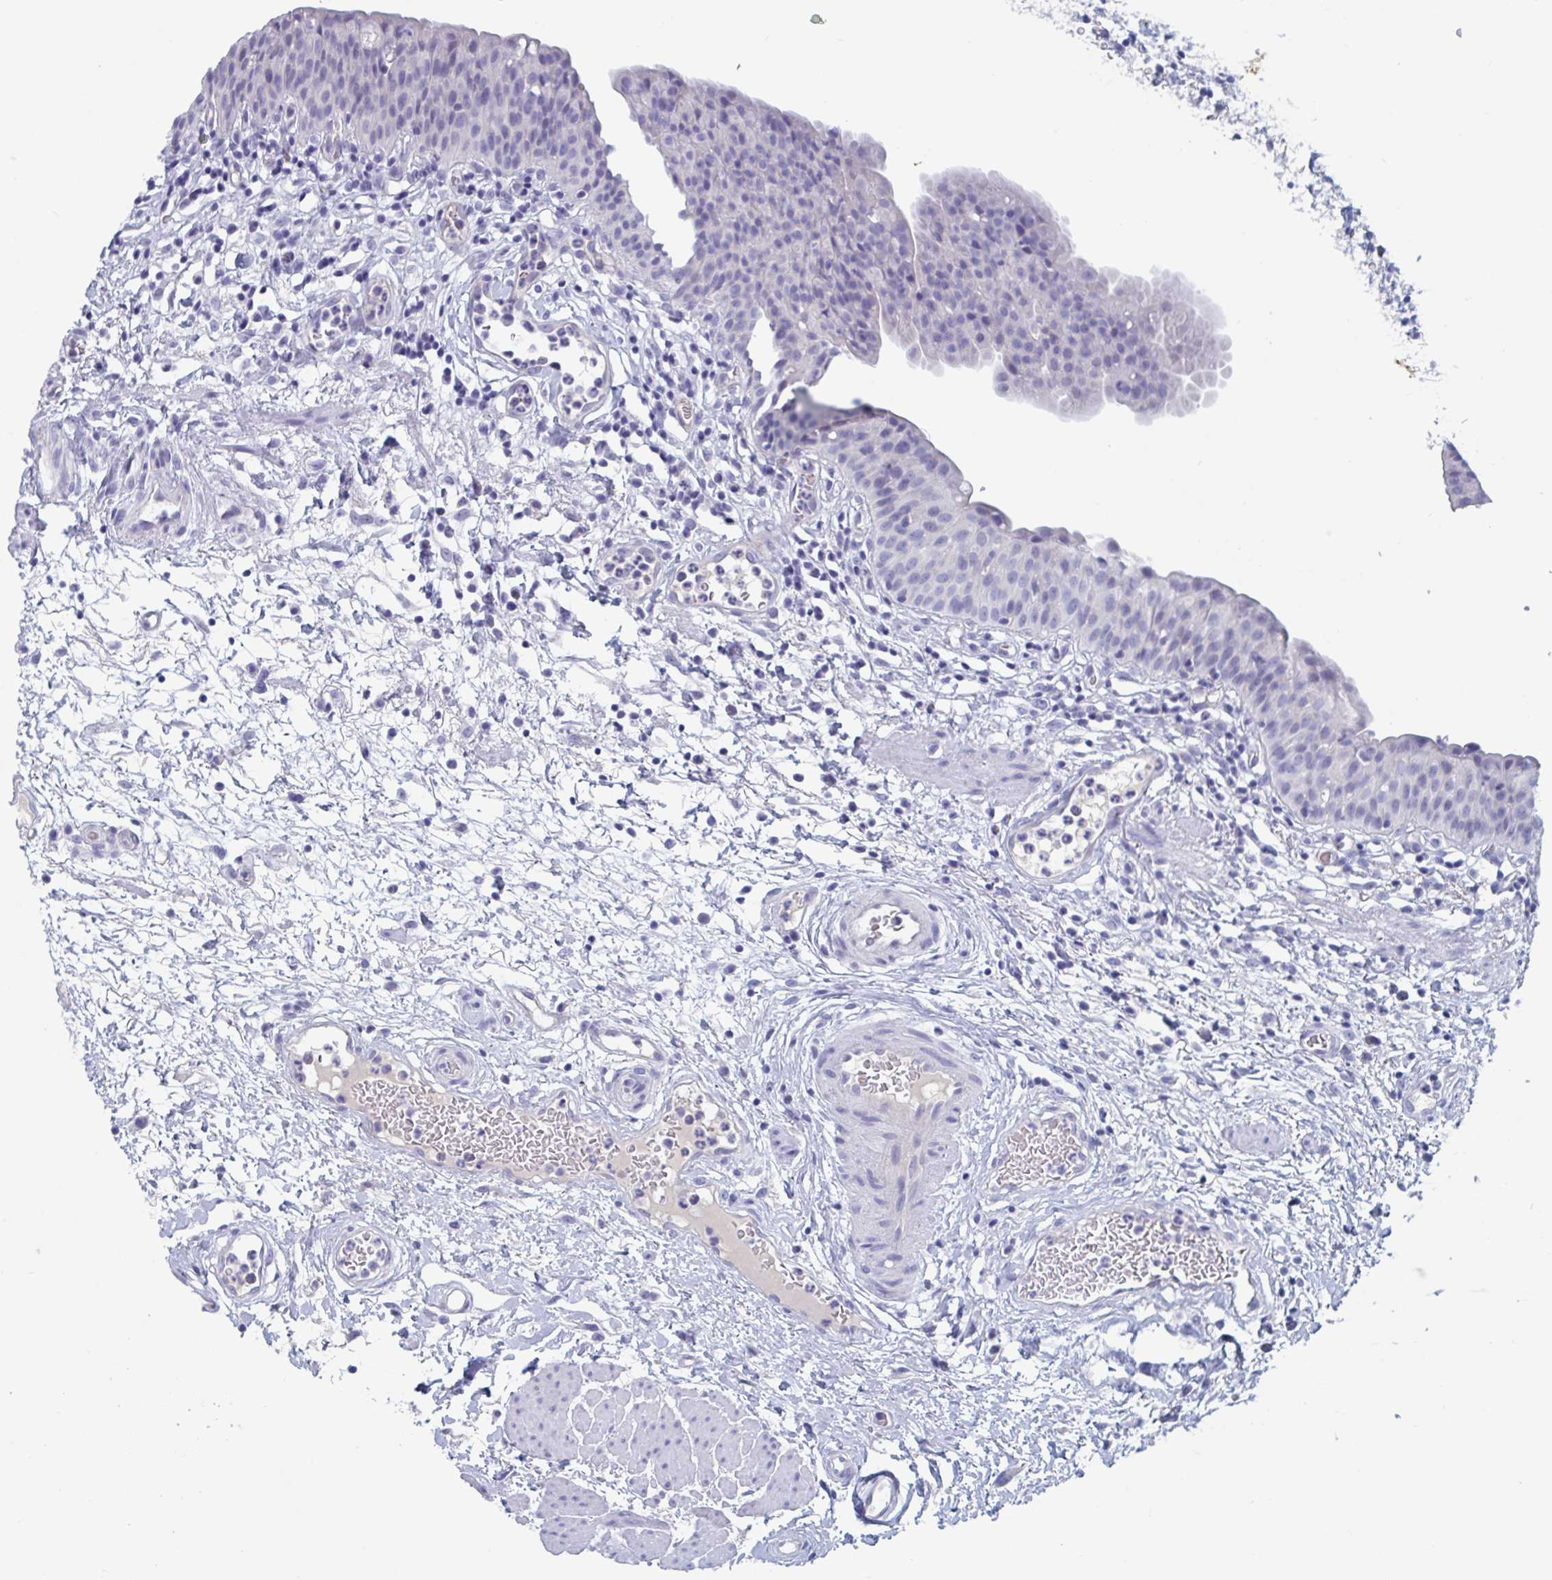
{"staining": {"intensity": "negative", "quantity": "none", "location": "none"}, "tissue": "urinary bladder", "cell_type": "Urothelial cells", "image_type": "normal", "snomed": [{"axis": "morphology", "description": "Normal tissue, NOS"}, {"axis": "morphology", "description": "Inflammation, NOS"}, {"axis": "topography", "description": "Urinary bladder"}], "caption": "A high-resolution photomicrograph shows immunohistochemistry staining of normal urinary bladder, which reveals no significant staining in urothelial cells.", "gene": "DPEP3", "patient": {"sex": "male", "age": 57}}